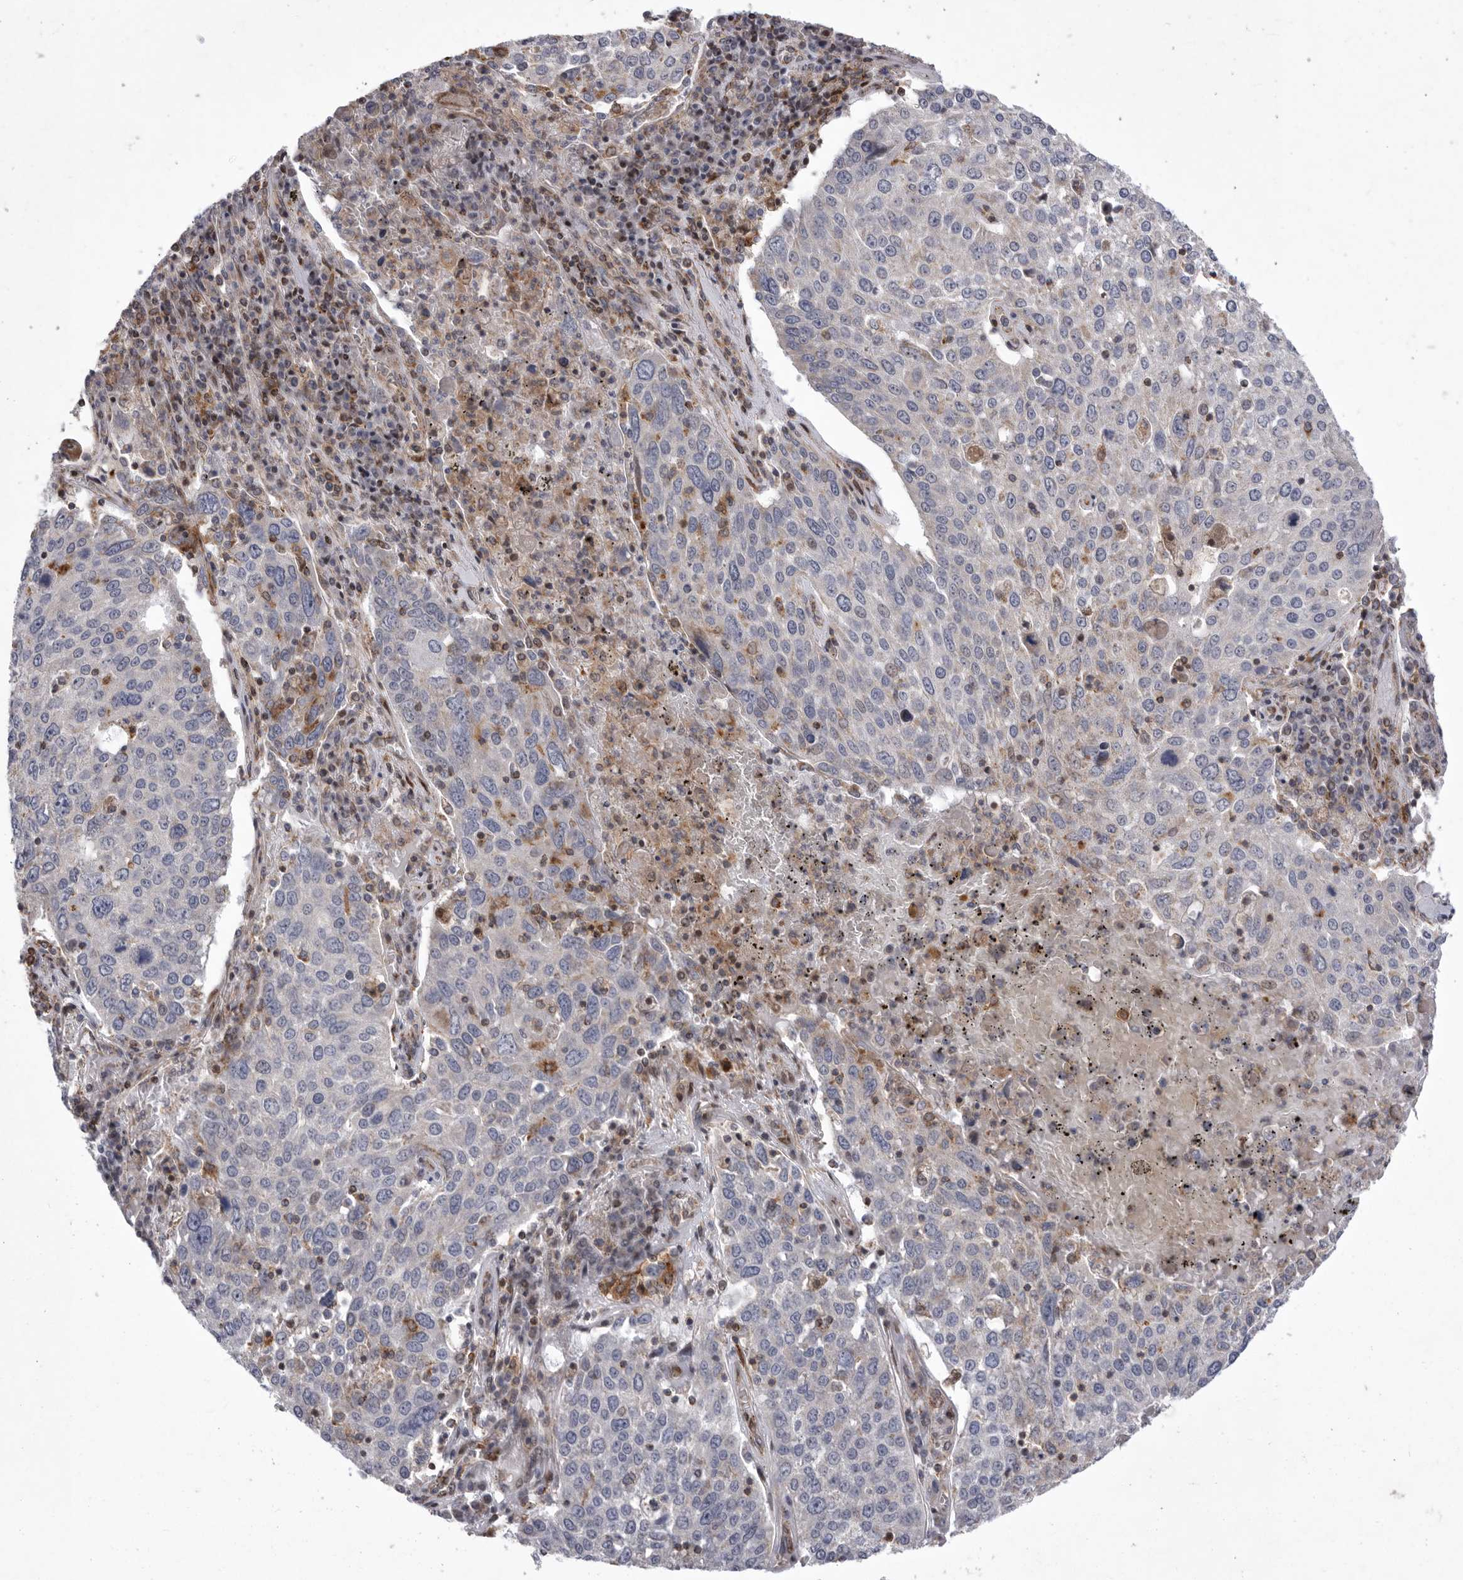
{"staining": {"intensity": "negative", "quantity": "none", "location": "none"}, "tissue": "lung cancer", "cell_type": "Tumor cells", "image_type": "cancer", "snomed": [{"axis": "morphology", "description": "Squamous cell carcinoma, NOS"}, {"axis": "topography", "description": "Lung"}], "caption": "Immunohistochemical staining of human lung cancer (squamous cell carcinoma) shows no significant expression in tumor cells. The staining was performed using DAB to visualize the protein expression in brown, while the nuclei were stained in blue with hematoxylin (Magnification: 20x).", "gene": "MPZL1", "patient": {"sex": "male", "age": 65}}